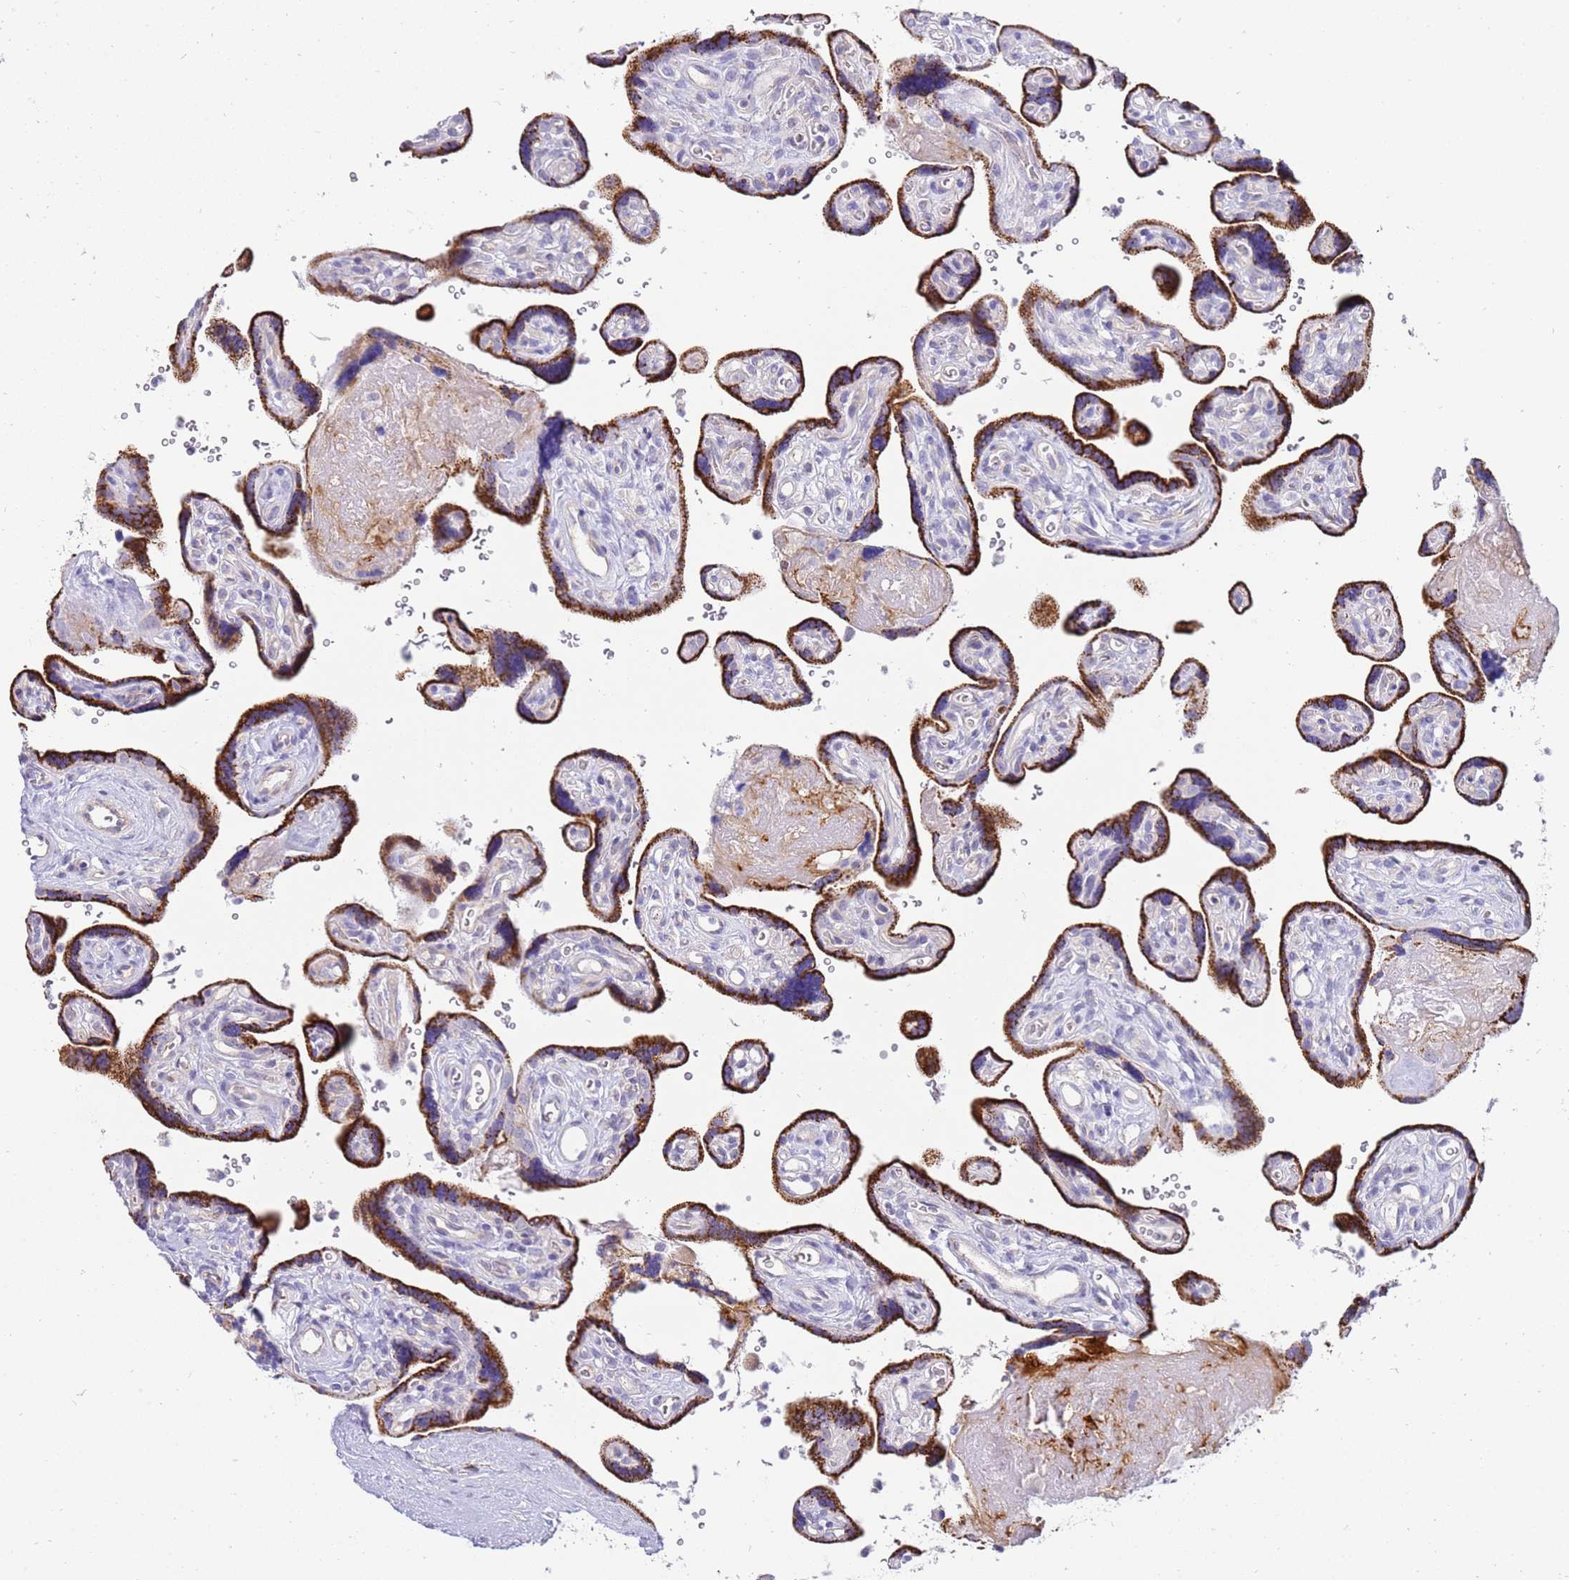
{"staining": {"intensity": "moderate", "quantity": "<25%", "location": "cytoplasmic/membranous"}, "tissue": "placenta", "cell_type": "Decidual cells", "image_type": "normal", "snomed": [{"axis": "morphology", "description": "Normal tissue, NOS"}, {"axis": "topography", "description": "Placenta"}], "caption": "An immunohistochemistry image of benign tissue is shown. Protein staining in brown labels moderate cytoplasmic/membranous positivity in placenta within decidual cells.", "gene": "STK25", "patient": {"sex": "female", "age": 39}}